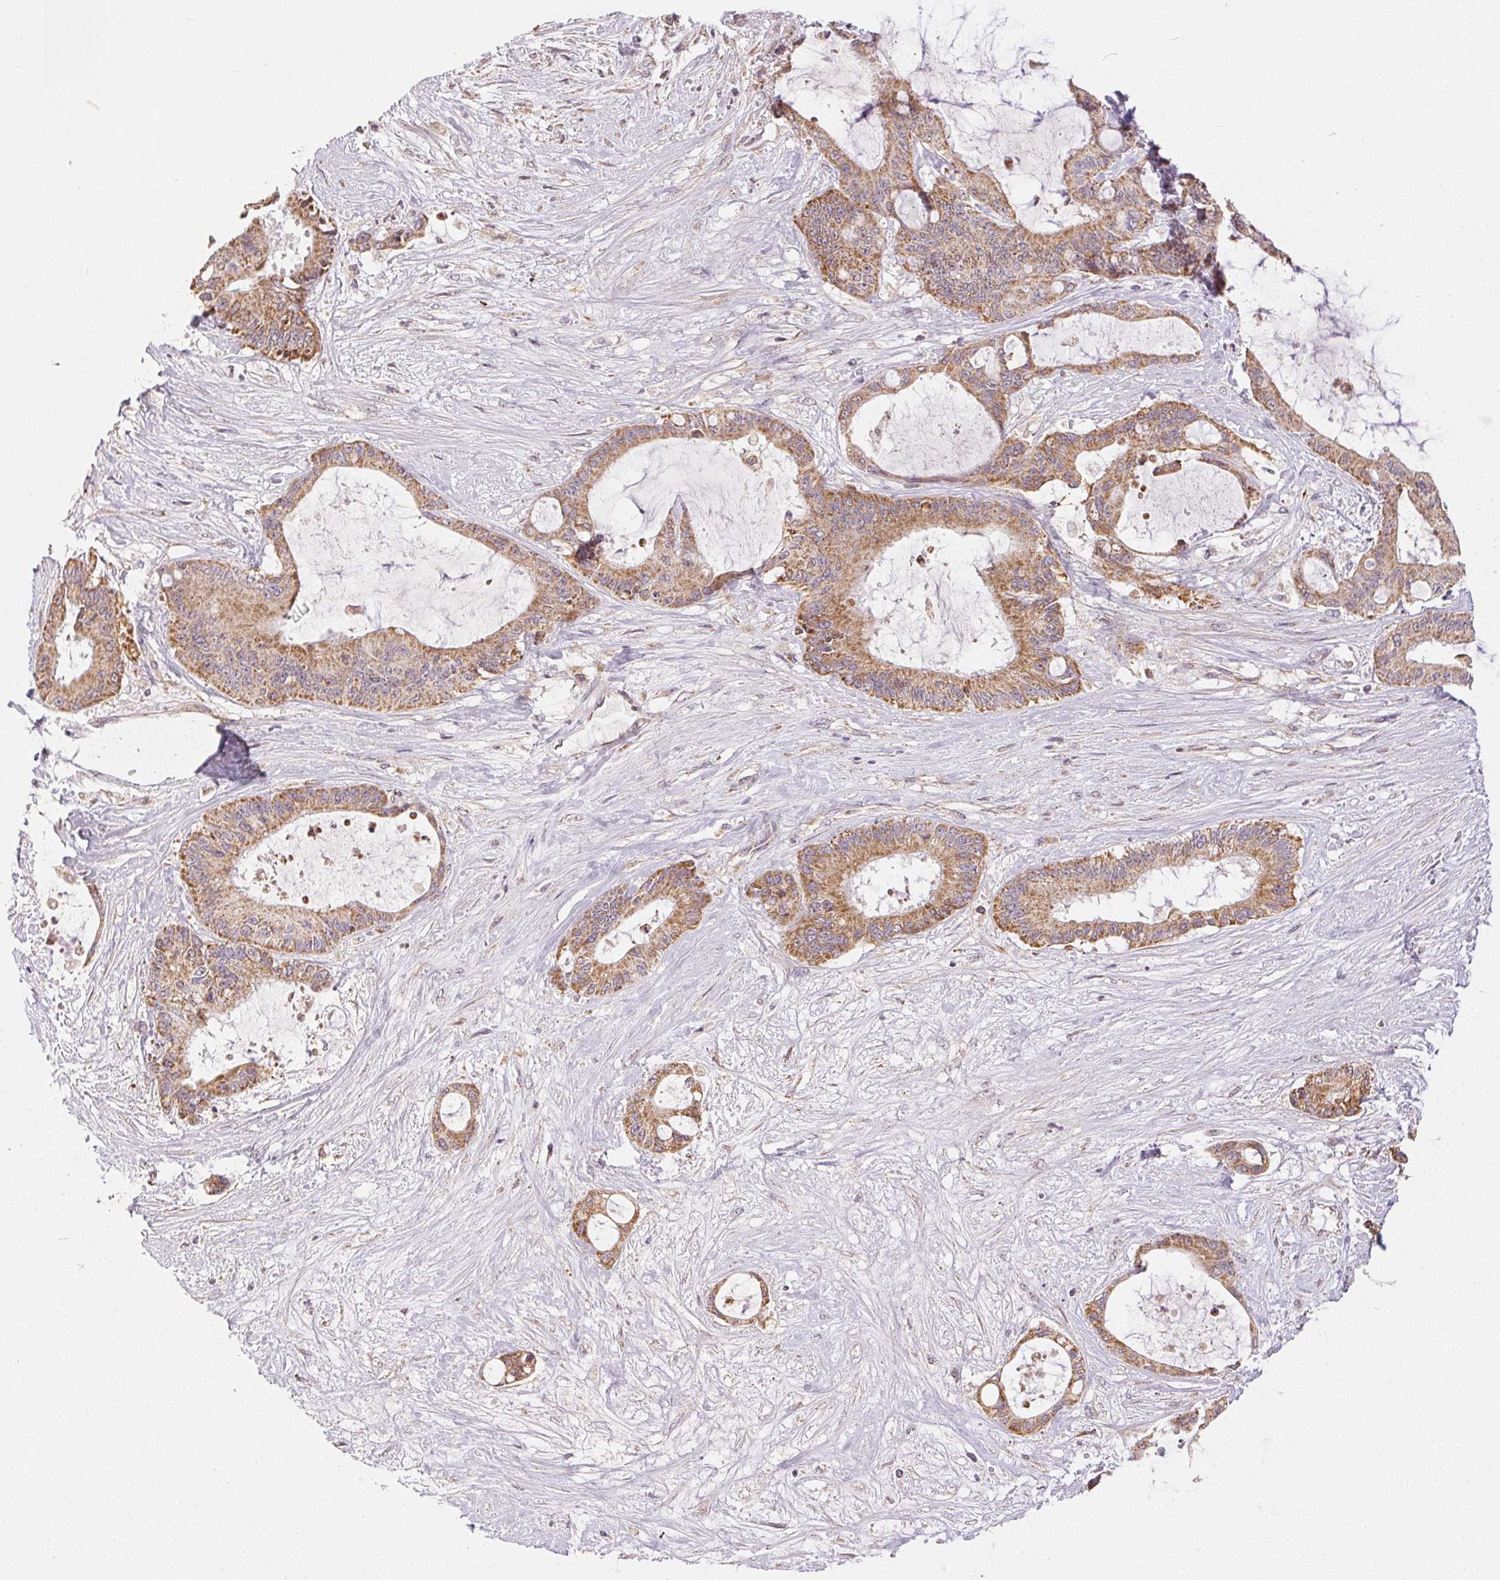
{"staining": {"intensity": "moderate", "quantity": ">75%", "location": "cytoplasmic/membranous"}, "tissue": "liver cancer", "cell_type": "Tumor cells", "image_type": "cancer", "snomed": [{"axis": "morphology", "description": "Normal tissue, NOS"}, {"axis": "morphology", "description": "Cholangiocarcinoma"}, {"axis": "topography", "description": "Liver"}, {"axis": "topography", "description": "Peripheral nerve tissue"}], "caption": "IHC micrograph of neoplastic tissue: liver cancer stained using IHC displays medium levels of moderate protein expression localized specifically in the cytoplasmic/membranous of tumor cells, appearing as a cytoplasmic/membranous brown color.", "gene": "CLASP1", "patient": {"sex": "female", "age": 73}}